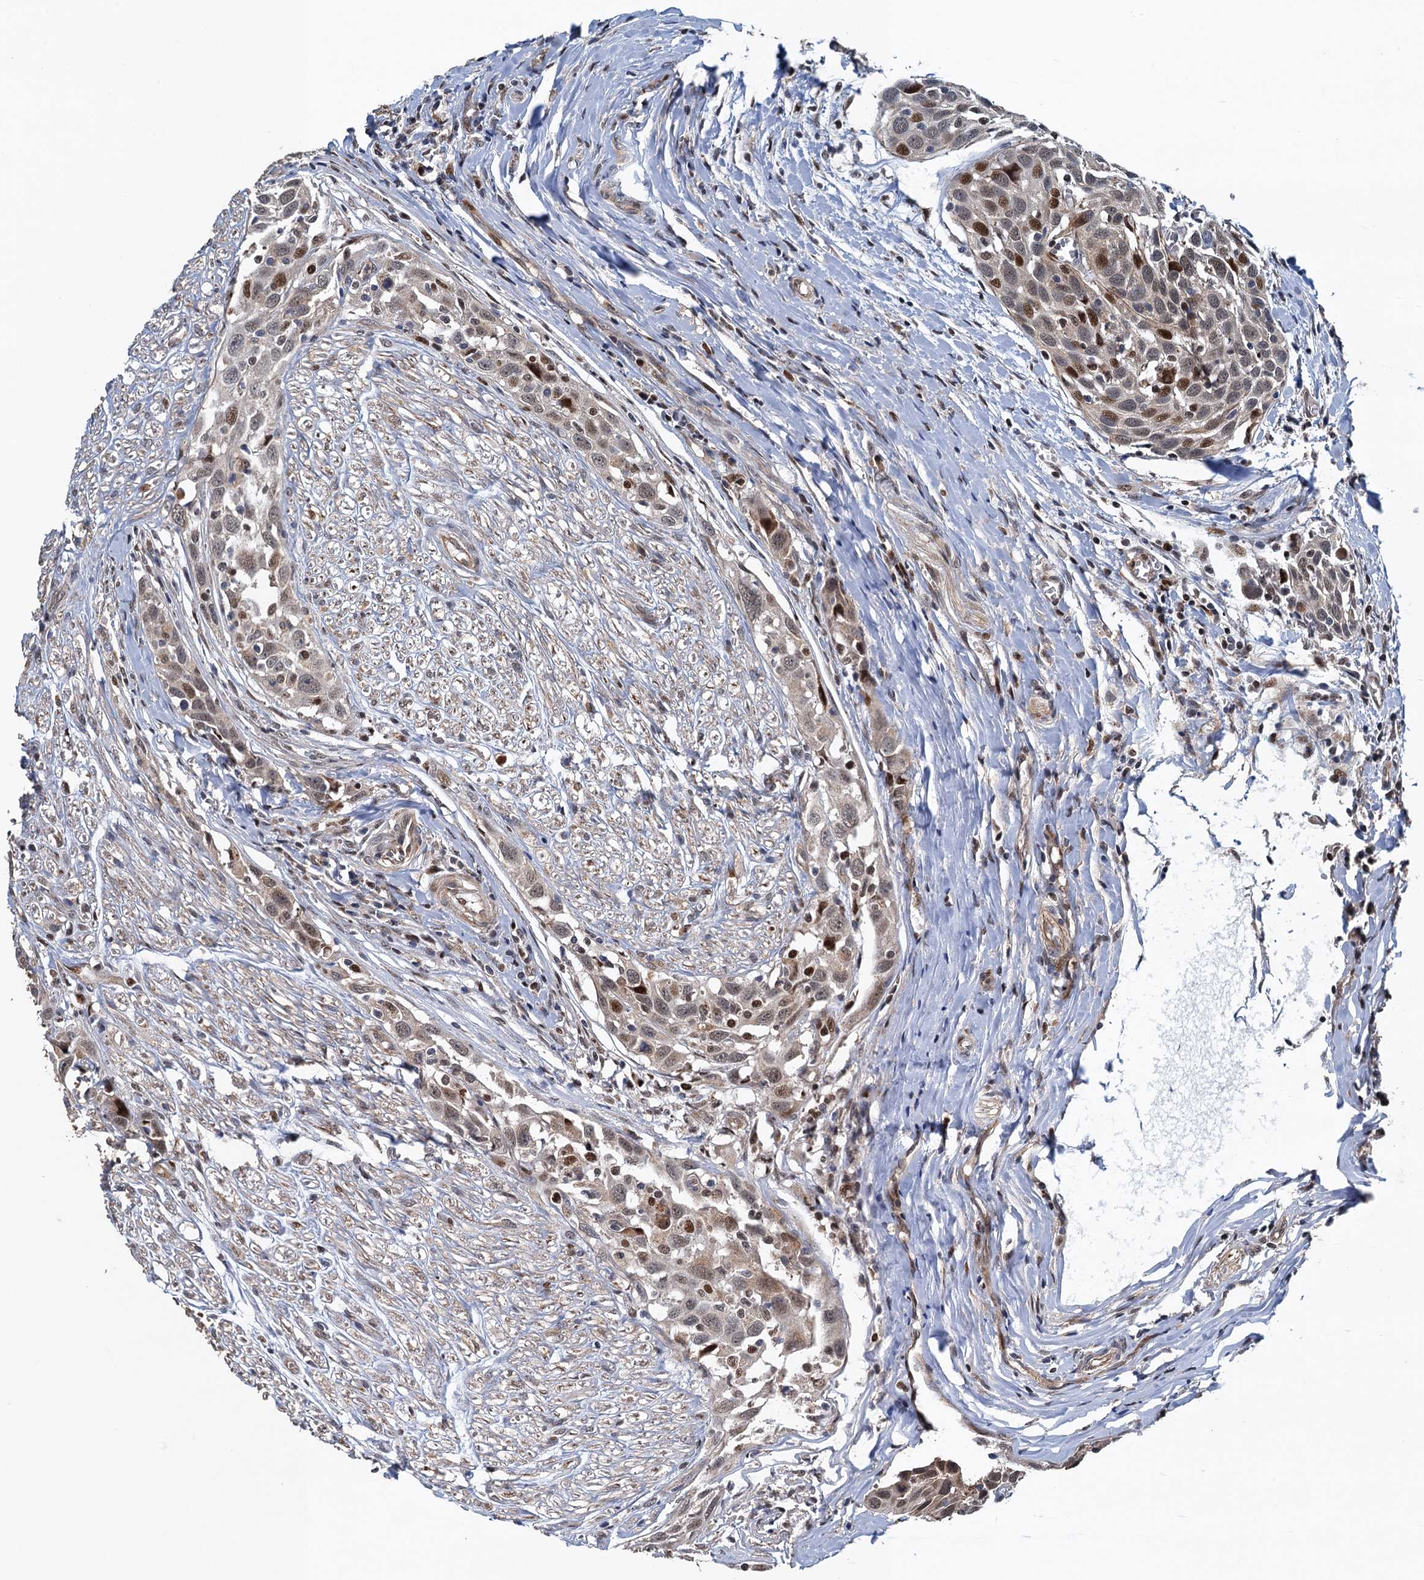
{"staining": {"intensity": "moderate", "quantity": "<25%", "location": "nuclear"}, "tissue": "head and neck cancer", "cell_type": "Tumor cells", "image_type": "cancer", "snomed": [{"axis": "morphology", "description": "Squamous cell carcinoma, NOS"}, {"axis": "topography", "description": "Oral tissue"}, {"axis": "topography", "description": "Head-Neck"}], "caption": "Immunohistochemistry of human head and neck cancer demonstrates low levels of moderate nuclear expression in about <25% of tumor cells.", "gene": "ATOSA", "patient": {"sex": "female", "age": 50}}